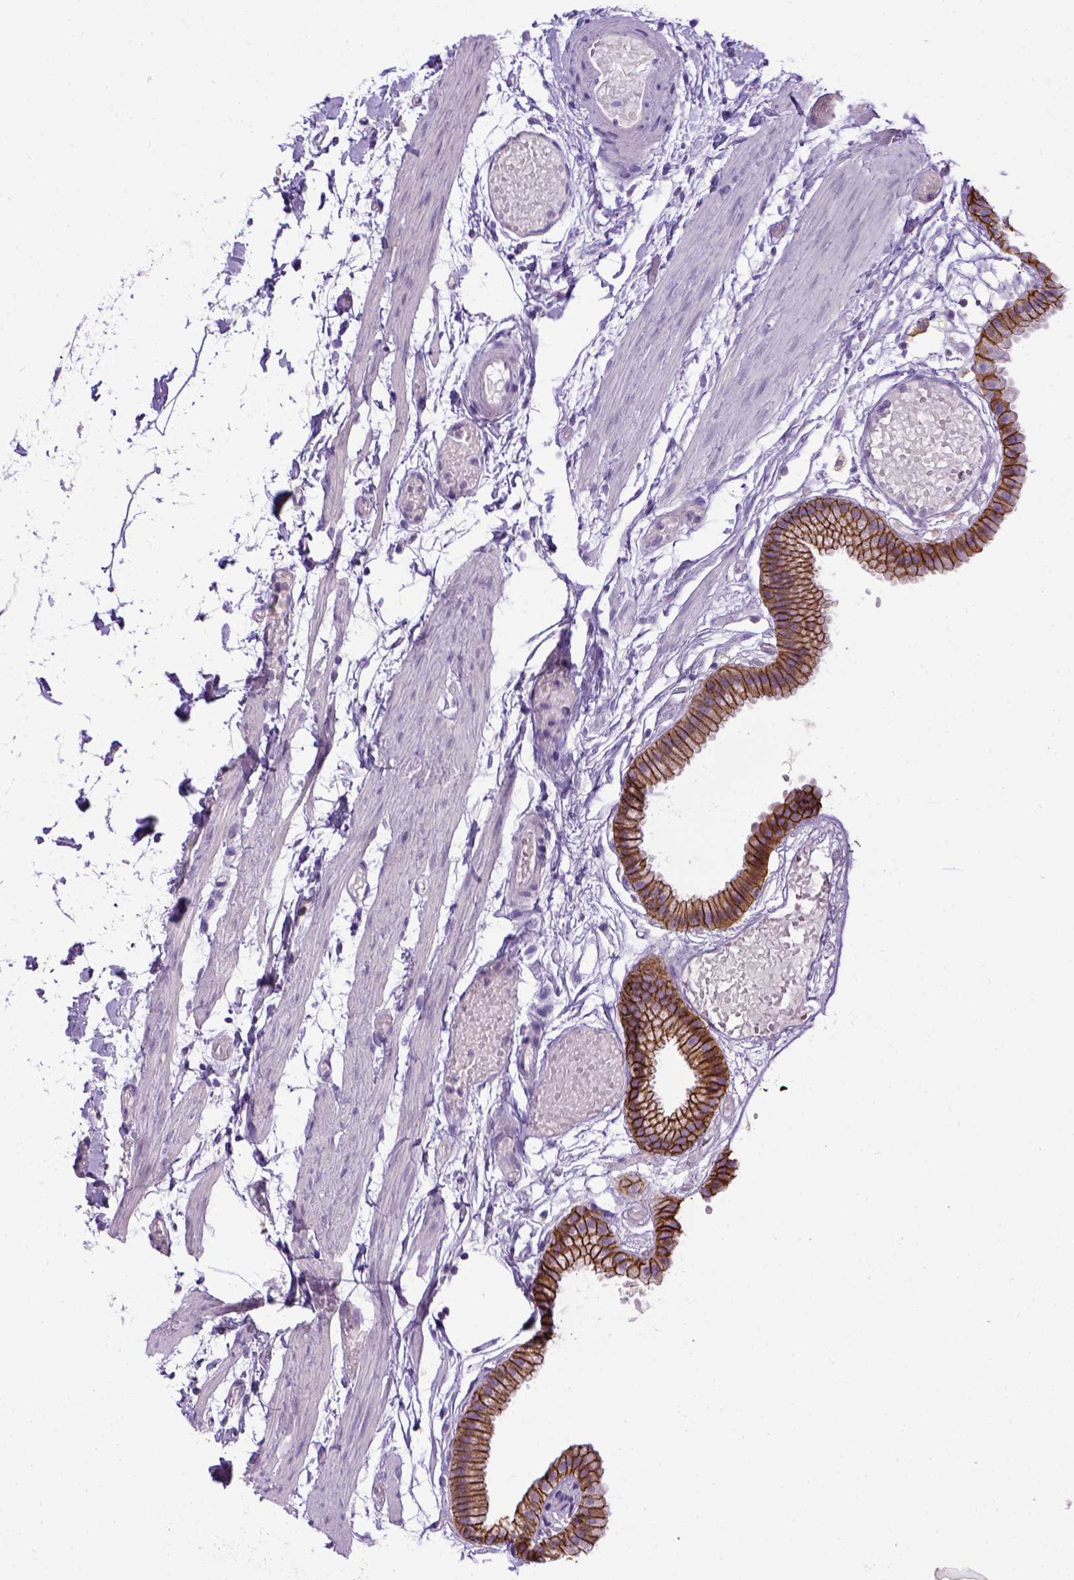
{"staining": {"intensity": "strong", "quantity": ">75%", "location": "cytoplasmic/membranous"}, "tissue": "gallbladder", "cell_type": "Glandular cells", "image_type": "normal", "snomed": [{"axis": "morphology", "description": "Normal tissue, NOS"}, {"axis": "topography", "description": "Gallbladder"}], "caption": "Immunohistochemistry of unremarkable human gallbladder exhibits high levels of strong cytoplasmic/membranous positivity in approximately >75% of glandular cells. The protein of interest is shown in brown color, while the nuclei are stained blue.", "gene": "CDH1", "patient": {"sex": "female", "age": 45}}